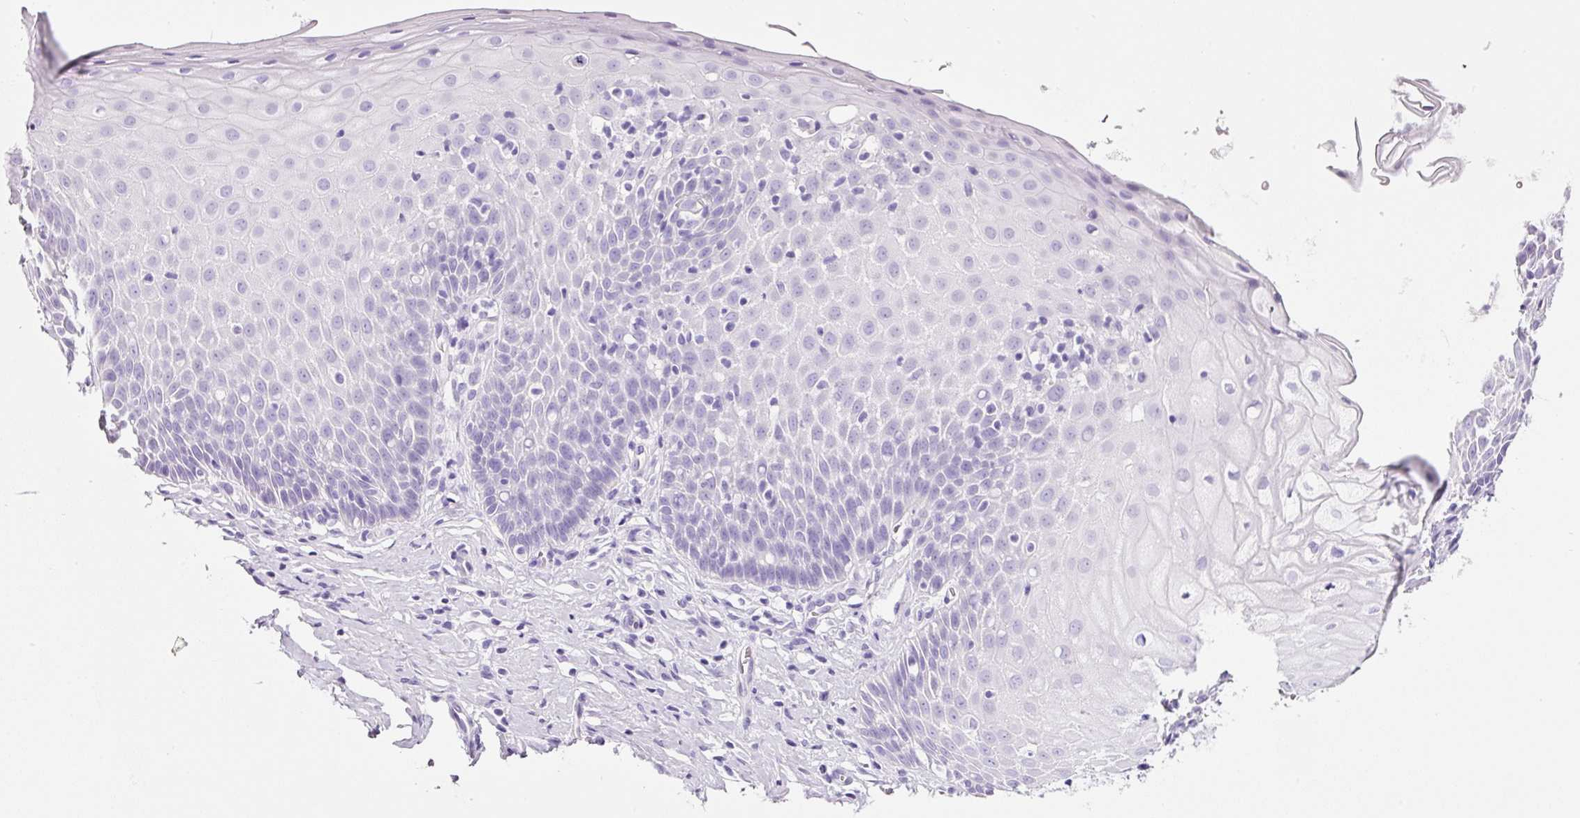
{"staining": {"intensity": "negative", "quantity": "none", "location": "none"}, "tissue": "cervix", "cell_type": "Glandular cells", "image_type": "normal", "snomed": [{"axis": "morphology", "description": "Normal tissue, NOS"}, {"axis": "topography", "description": "Cervix"}], "caption": "Immunohistochemistry (IHC) micrograph of unremarkable cervix stained for a protein (brown), which reveals no positivity in glandular cells.", "gene": "BSND", "patient": {"sex": "female", "age": 36}}